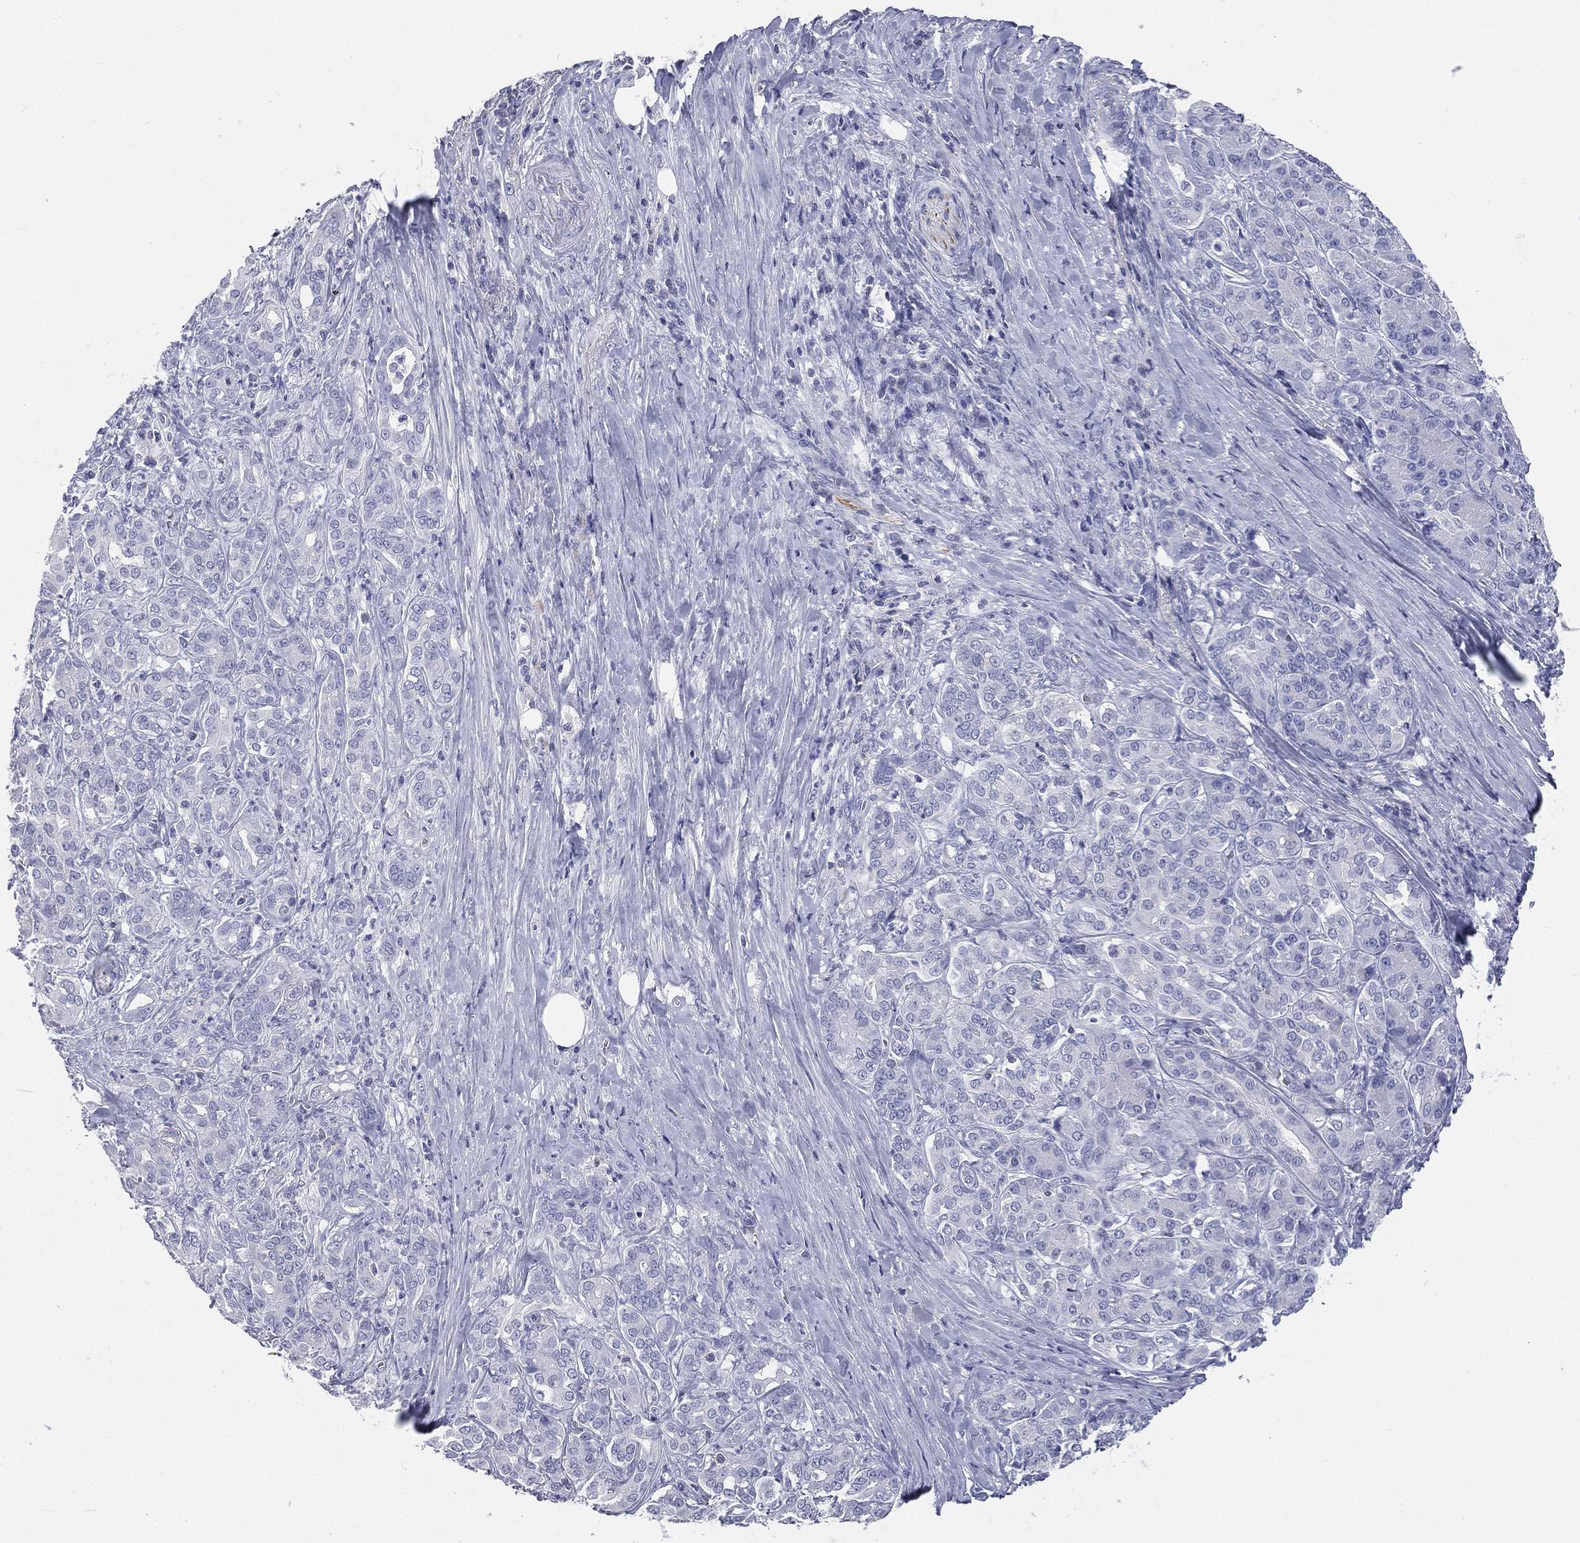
{"staining": {"intensity": "negative", "quantity": "none", "location": "none"}, "tissue": "pancreatic cancer", "cell_type": "Tumor cells", "image_type": "cancer", "snomed": [{"axis": "morphology", "description": "Normal tissue, NOS"}, {"axis": "morphology", "description": "Inflammation, NOS"}, {"axis": "morphology", "description": "Adenocarcinoma, NOS"}, {"axis": "topography", "description": "Pancreas"}], "caption": "The photomicrograph displays no significant positivity in tumor cells of pancreatic adenocarcinoma. (IHC, brightfield microscopy, high magnification).", "gene": "CD3D", "patient": {"sex": "male", "age": 57}}